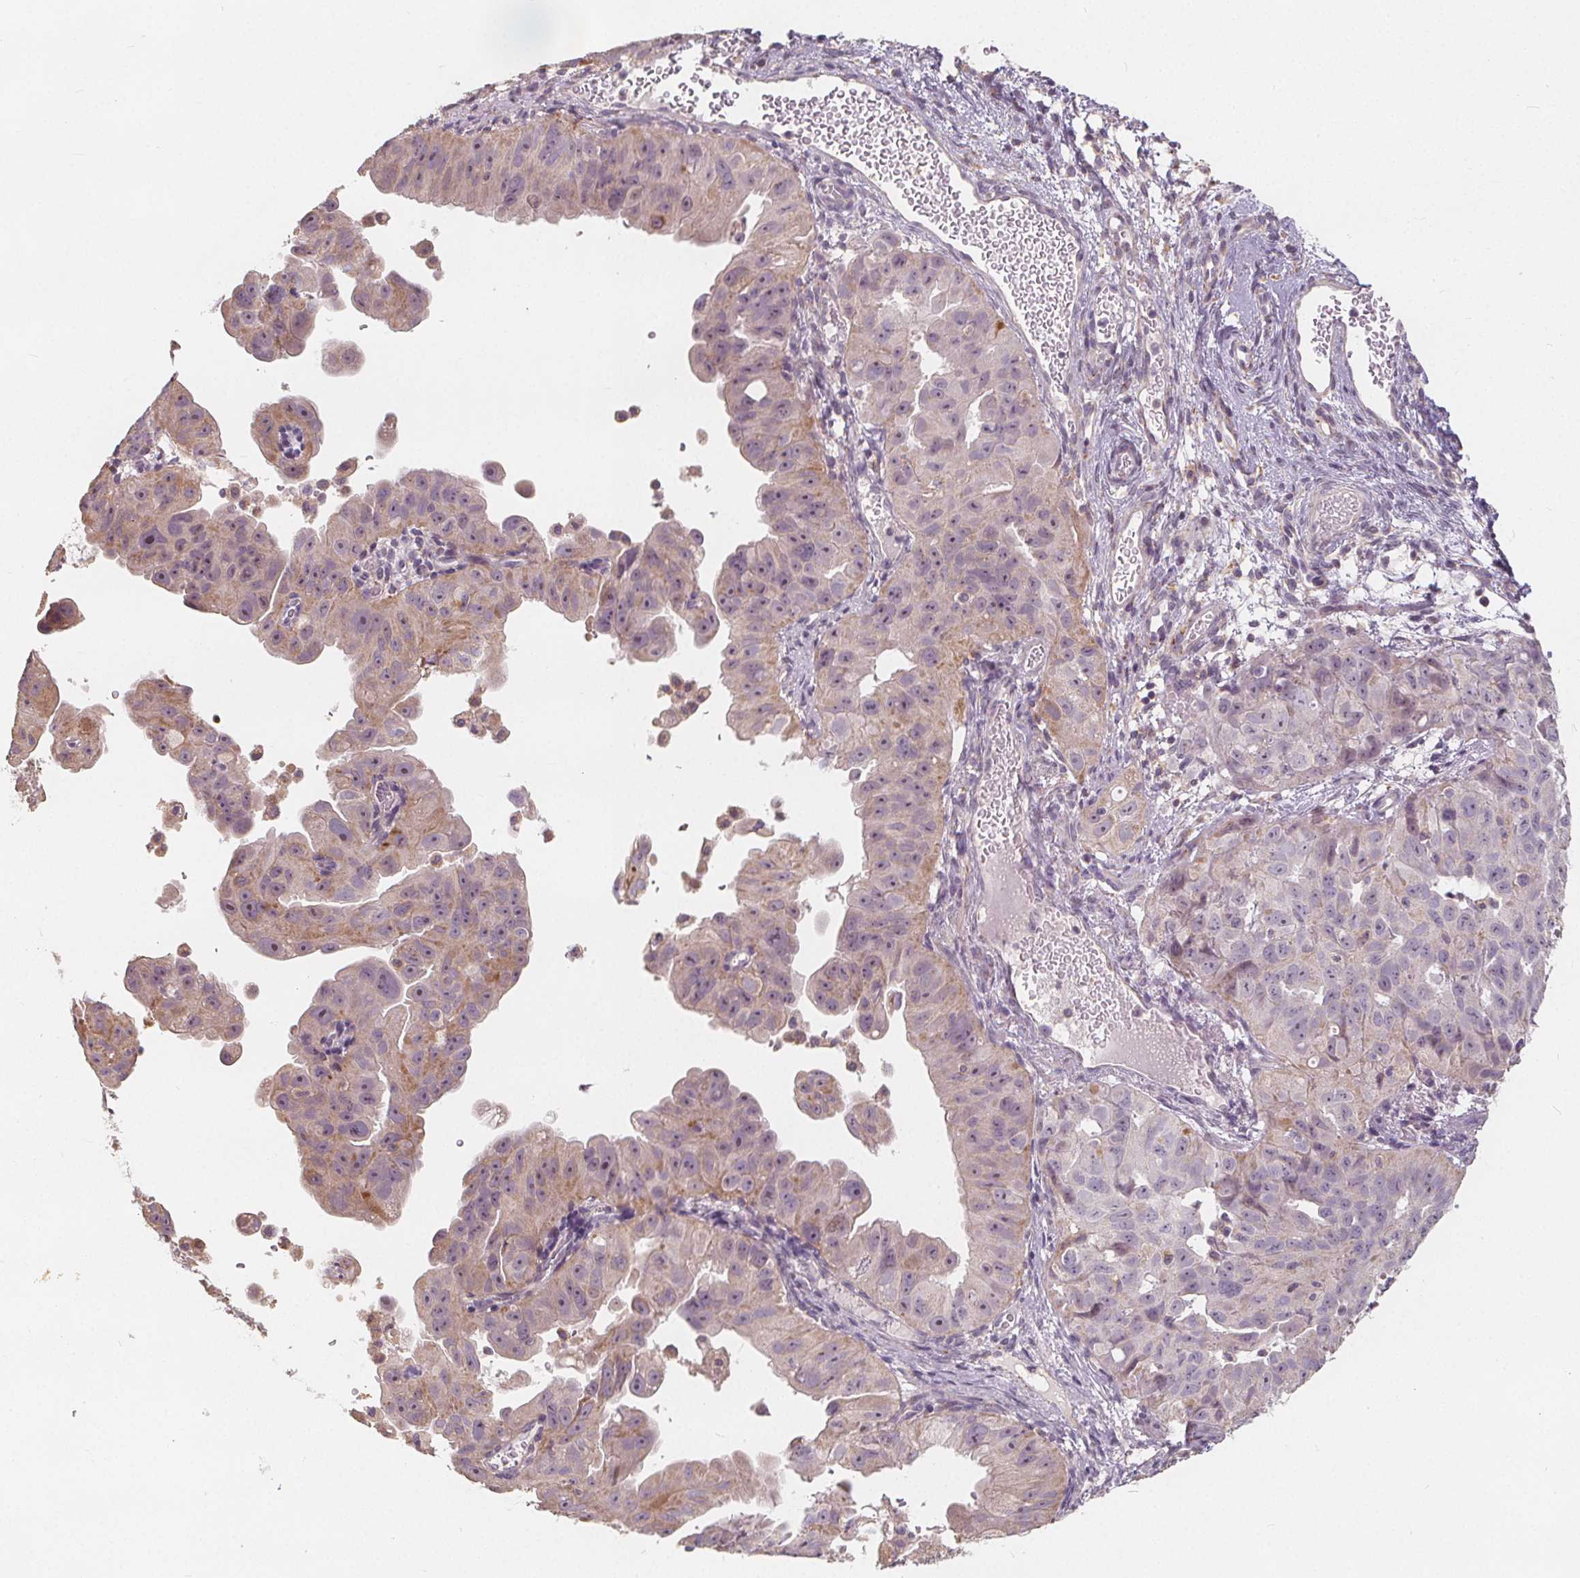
{"staining": {"intensity": "negative", "quantity": "none", "location": "none"}, "tissue": "ovarian cancer", "cell_type": "Tumor cells", "image_type": "cancer", "snomed": [{"axis": "morphology", "description": "Carcinoma, endometroid"}, {"axis": "topography", "description": "Ovary"}], "caption": "This is an immunohistochemistry histopathology image of human ovarian cancer. There is no staining in tumor cells.", "gene": "DRC3", "patient": {"sex": "female", "age": 85}}